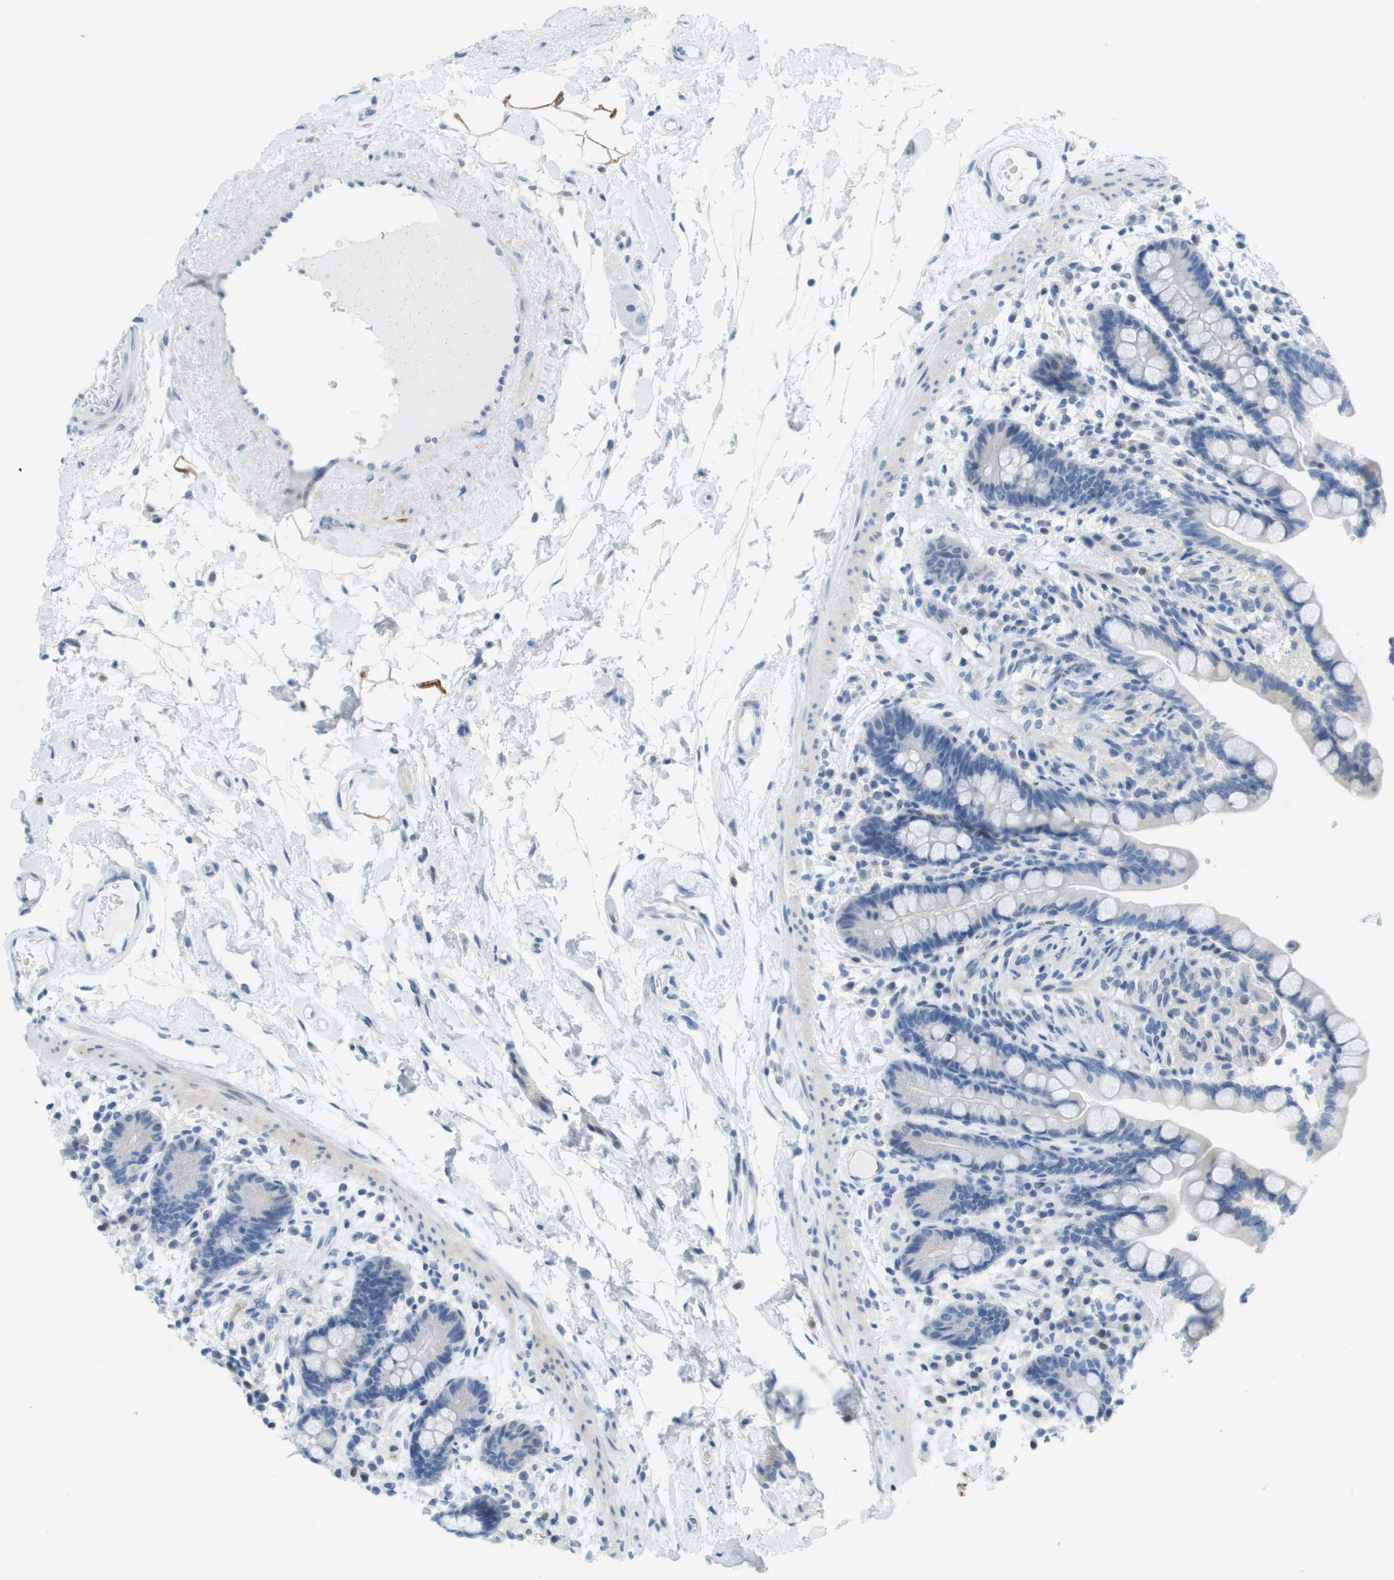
{"staining": {"intensity": "negative", "quantity": "none", "location": "none"}, "tissue": "colon", "cell_type": "Endothelial cells", "image_type": "normal", "snomed": [{"axis": "morphology", "description": "Normal tissue, NOS"}, {"axis": "topography", "description": "Colon"}], "caption": "This is an IHC histopathology image of benign colon. There is no staining in endothelial cells.", "gene": "CUL9", "patient": {"sex": "male", "age": 73}}